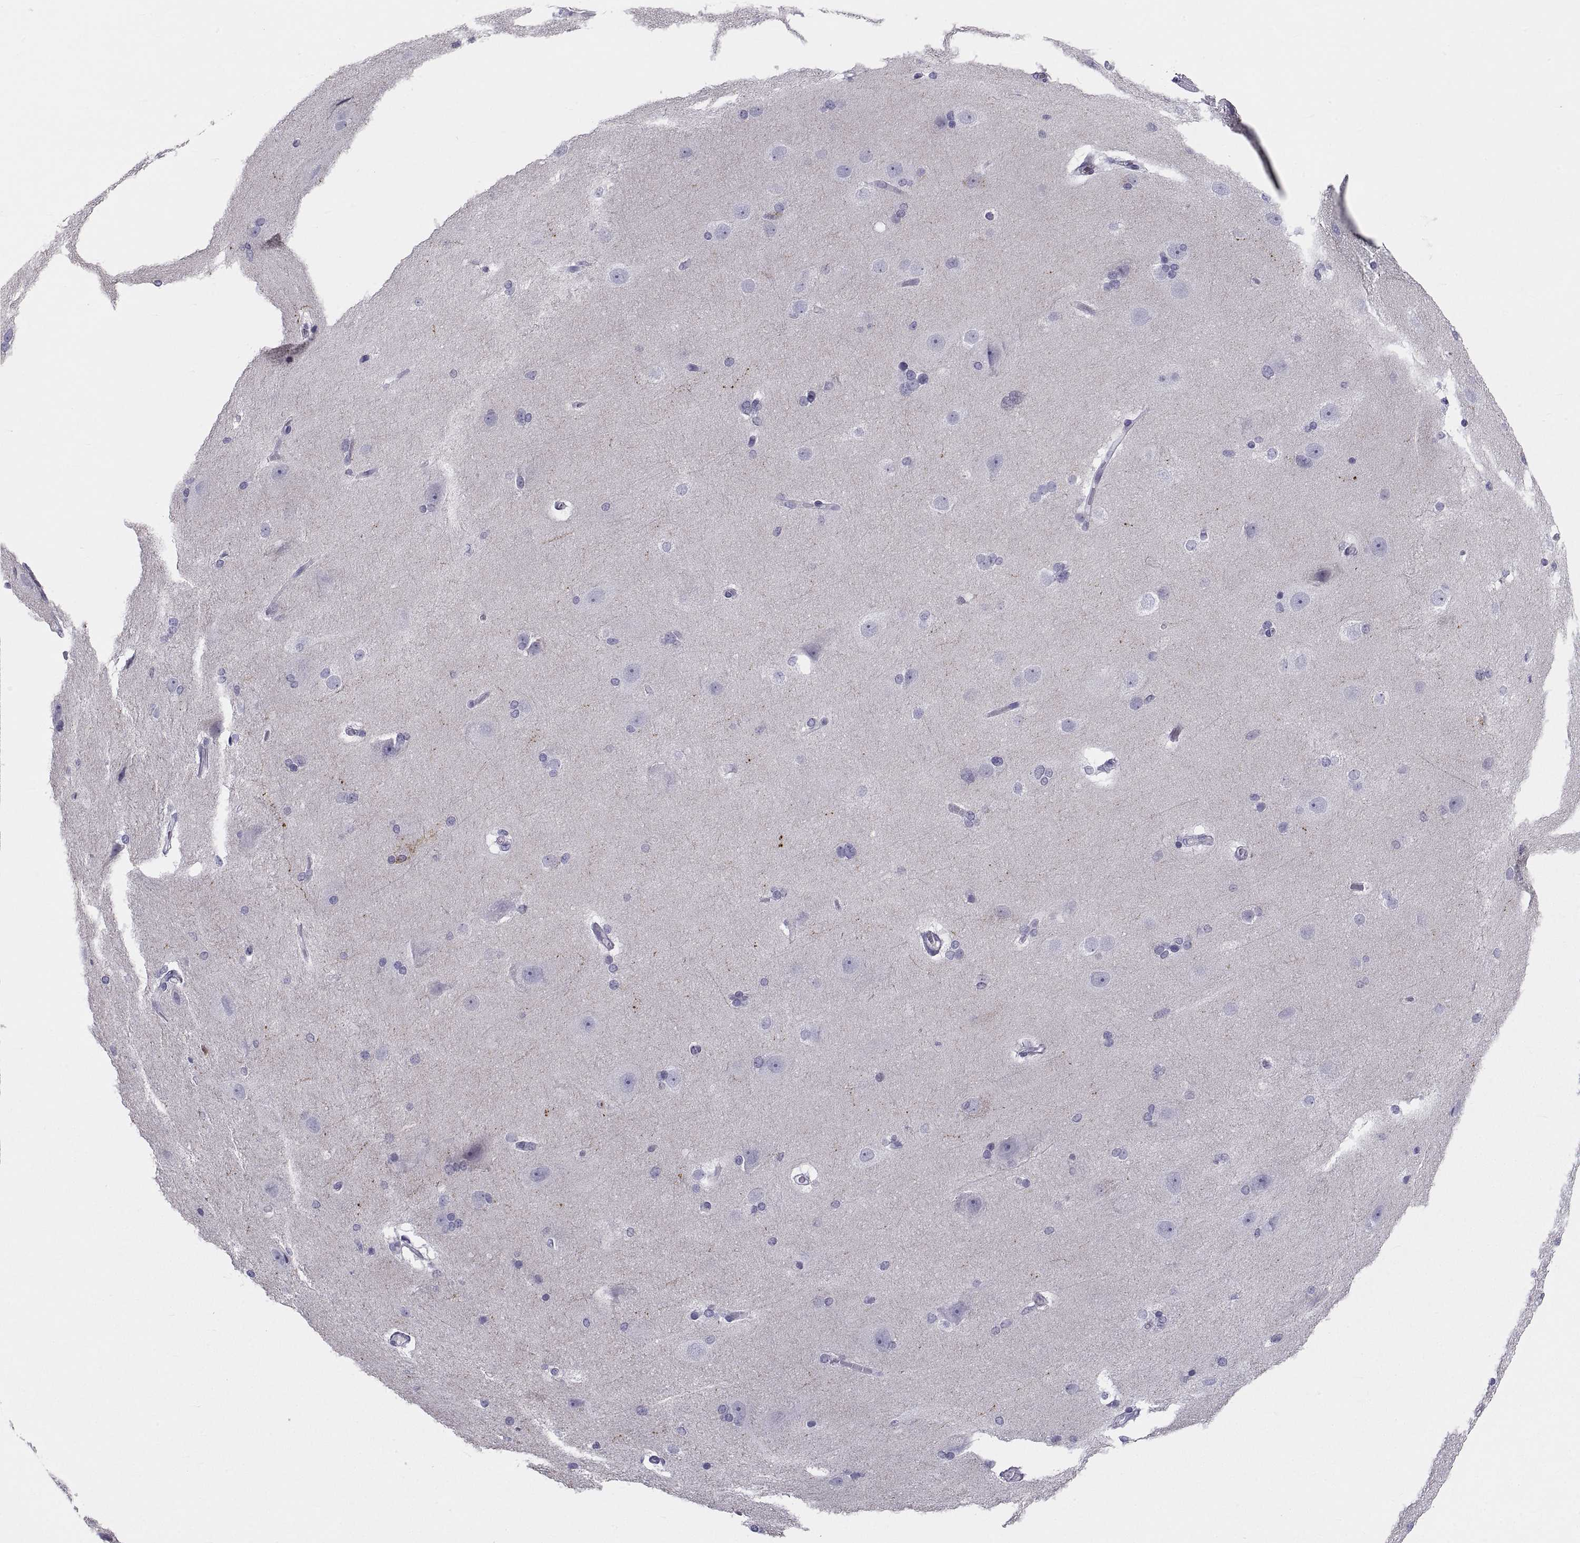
{"staining": {"intensity": "negative", "quantity": "none", "location": "none"}, "tissue": "hippocampus", "cell_type": "Glial cells", "image_type": "normal", "snomed": [{"axis": "morphology", "description": "Normal tissue, NOS"}, {"axis": "topography", "description": "Cerebral cortex"}, {"axis": "topography", "description": "Hippocampus"}], "caption": "A high-resolution image shows IHC staining of normal hippocampus, which demonstrates no significant positivity in glial cells. (DAB immunohistochemistry visualized using brightfield microscopy, high magnification).", "gene": "DEFB129", "patient": {"sex": "female", "age": 19}}